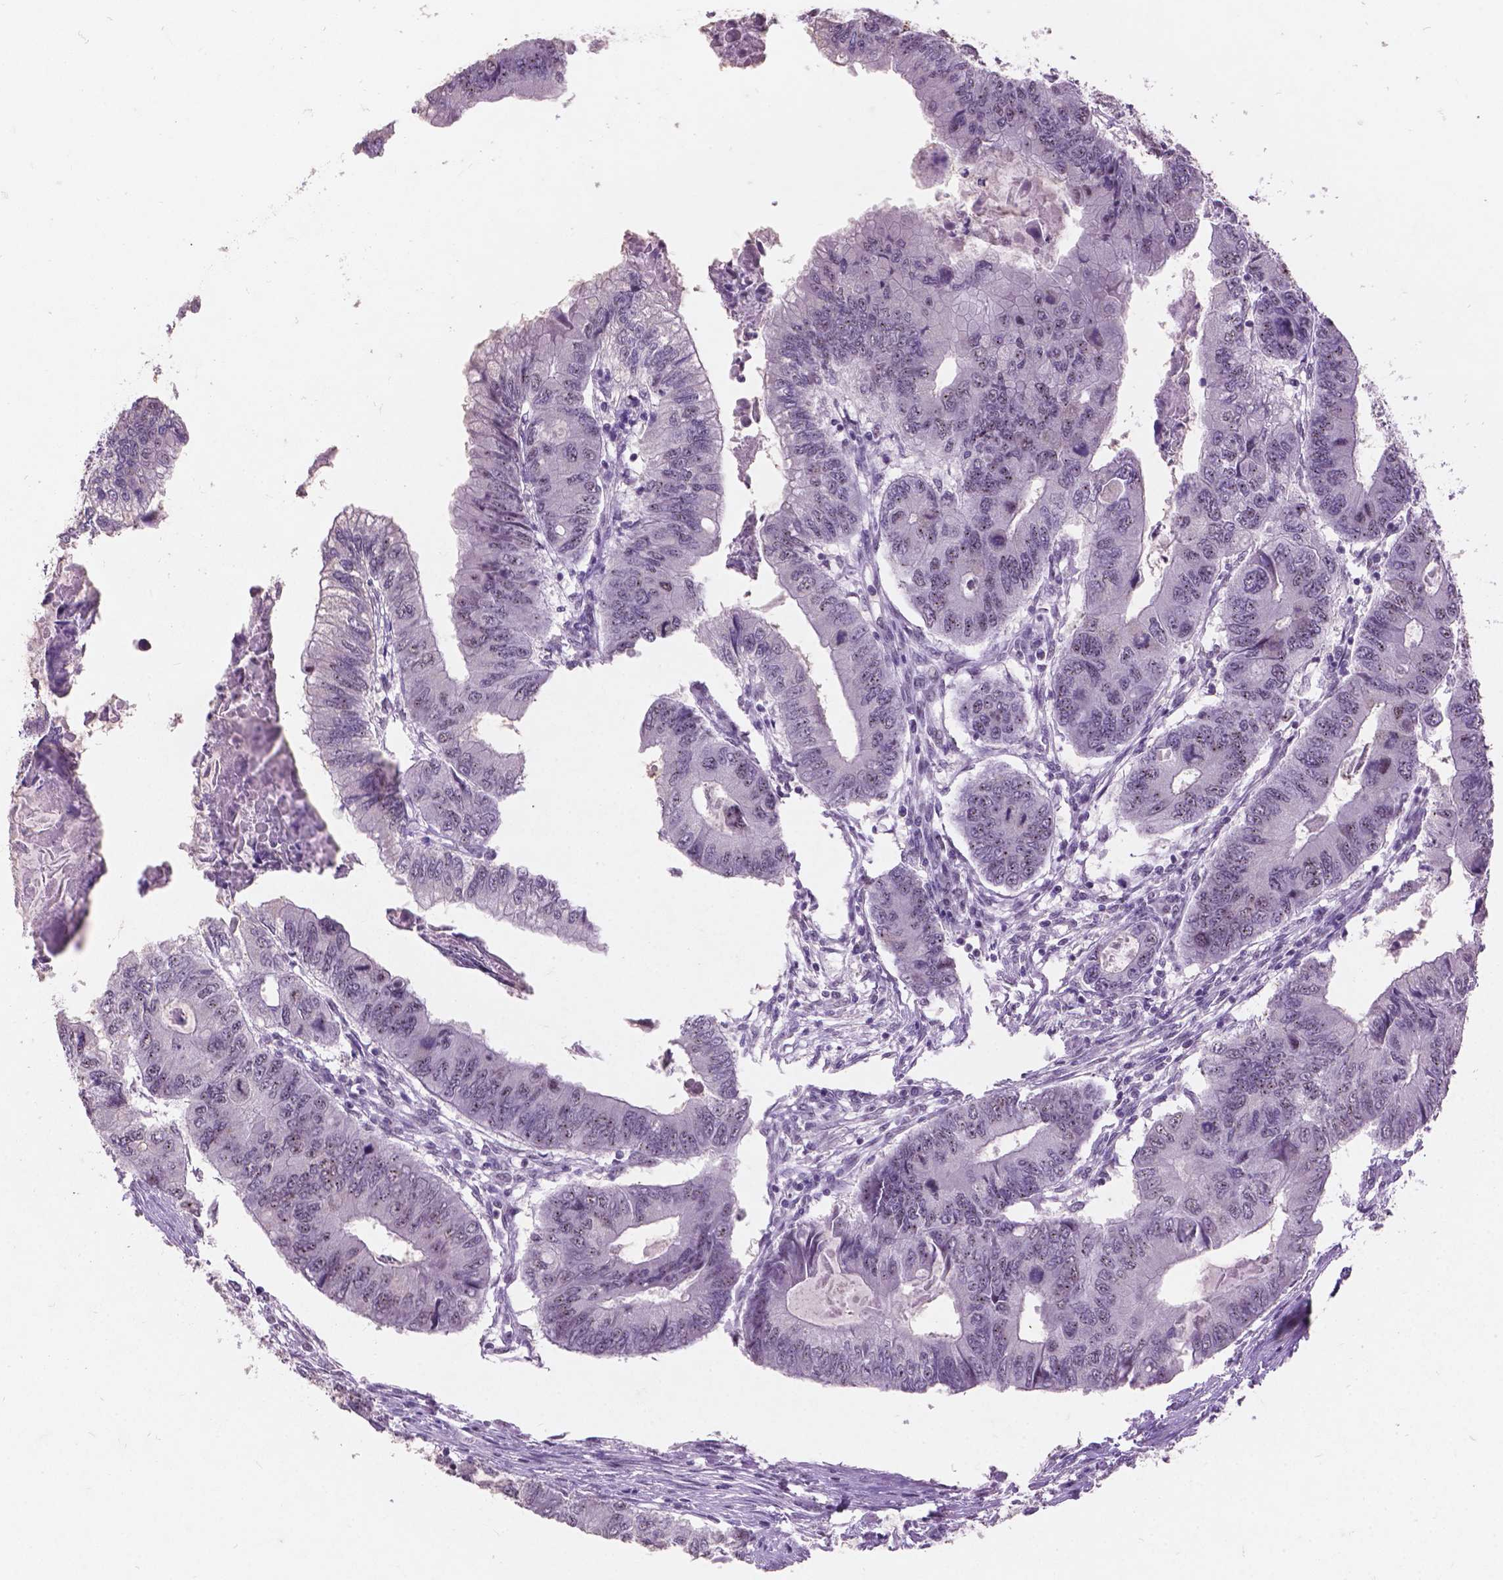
{"staining": {"intensity": "moderate", "quantity": "<25%", "location": "nuclear"}, "tissue": "colorectal cancer", "cell_type": "Tumor cells", "image_type": "cancer", "snomed": [{"axis": "morphology", "description": "Adenocarcinoma, NOS"}, {"axis": "topography", "description": "Colon"}], "caption": "The histopathology image reveals a brown stain indicating the presence of a protein in the nuclear of tumor cells in adenocarcinoma (colorectal).", "gene": "COIL", "patient": {"sex": "male", "age": 53}}